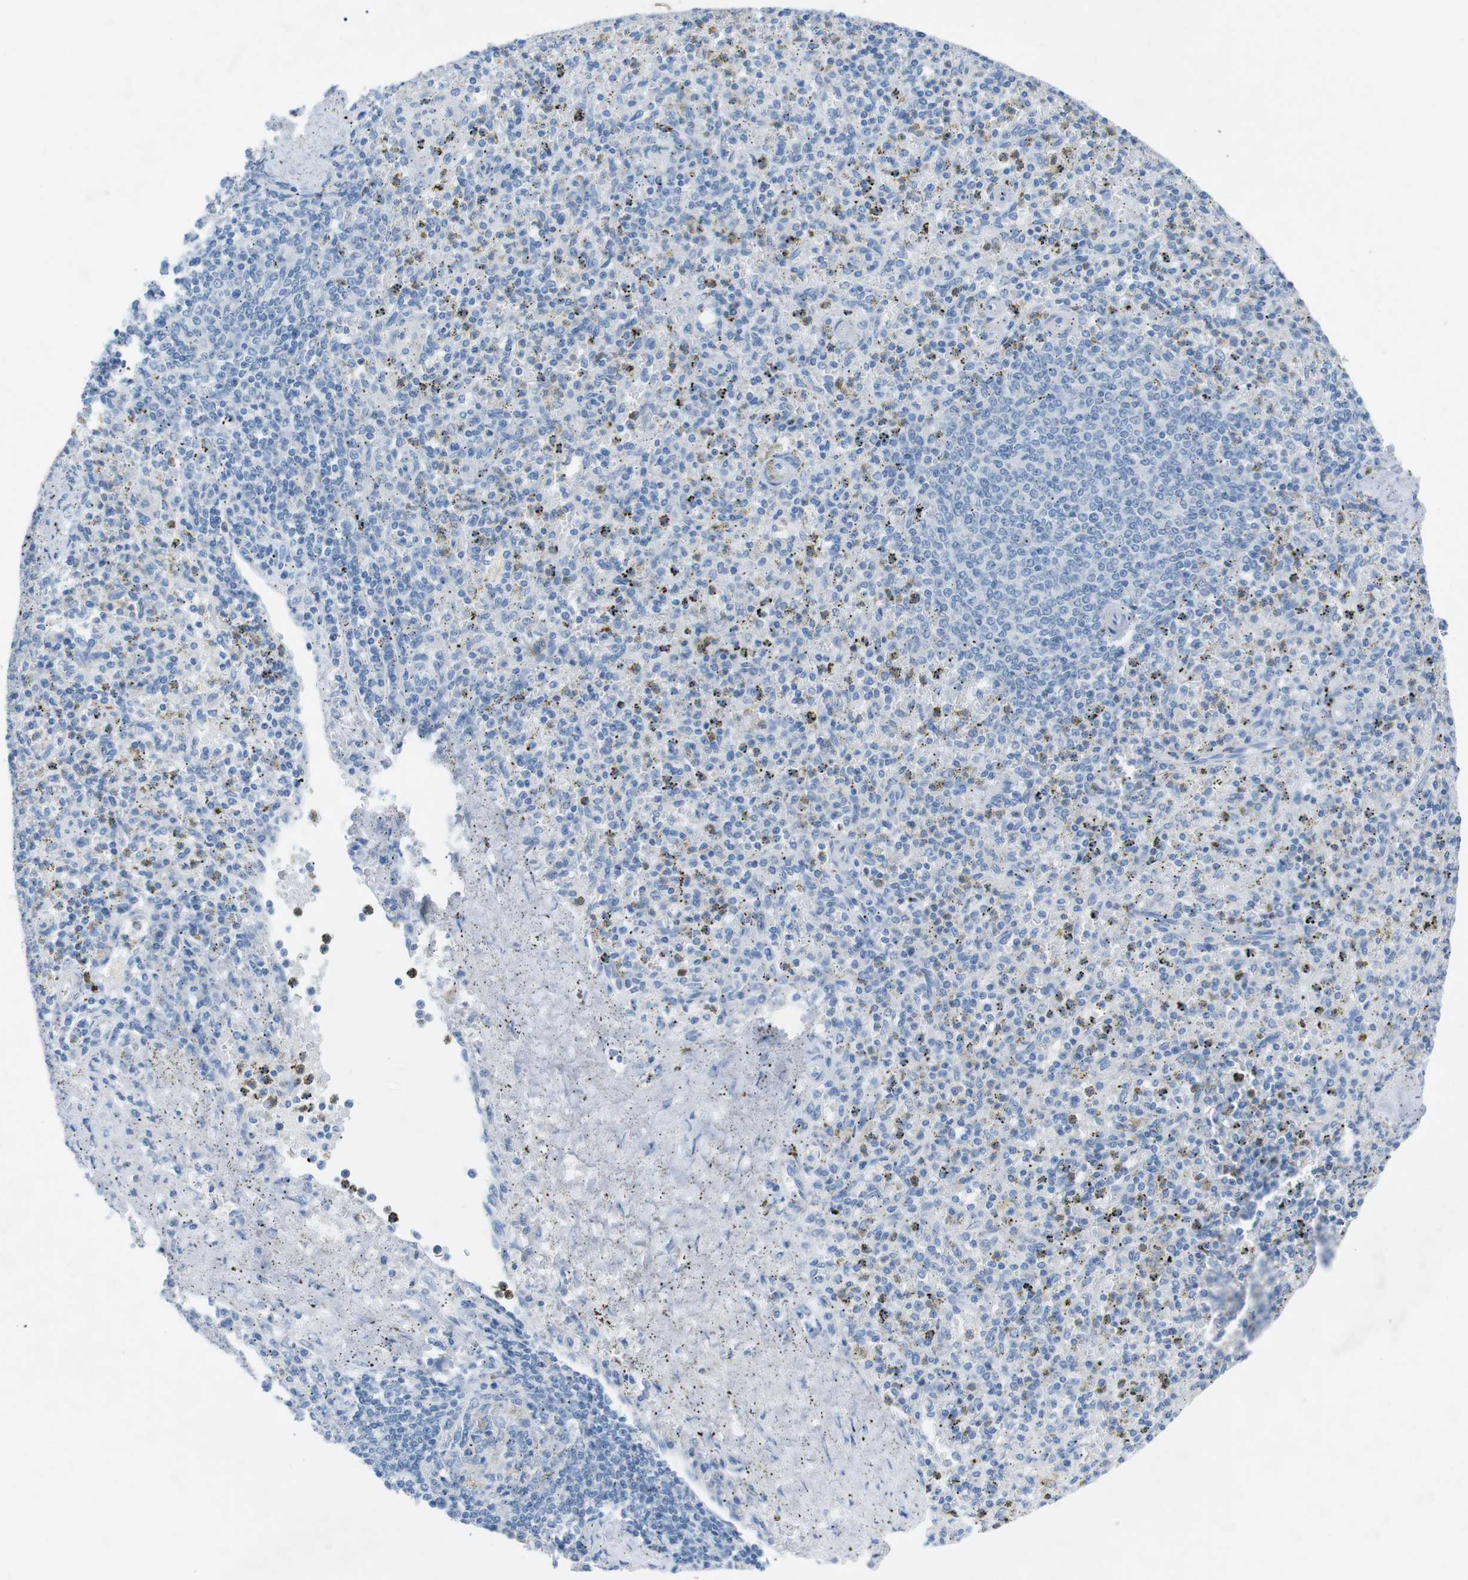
{"staining": {"intensity": "weak", "quantity": "<25%", "location": "cytoplasmic/membranous"}, "tissue": "spleen", "cell_type": "Cells in red pulp", "image_type": "normal", "snomed": [{"axis": "morphology", "description": "Normal tissue, NOS"}, {"axis": "topography", "description": "Spleen"}], "caption": "Protein analysis of unremarkable spleen demonstrates no significant expression in cells in red pulp. (DAB (3,3'-diaminobenzidine) IHC with hematoxylin counter stain).", "gene": "SALL4", "patient": {"sex": "male", "age": 72}}